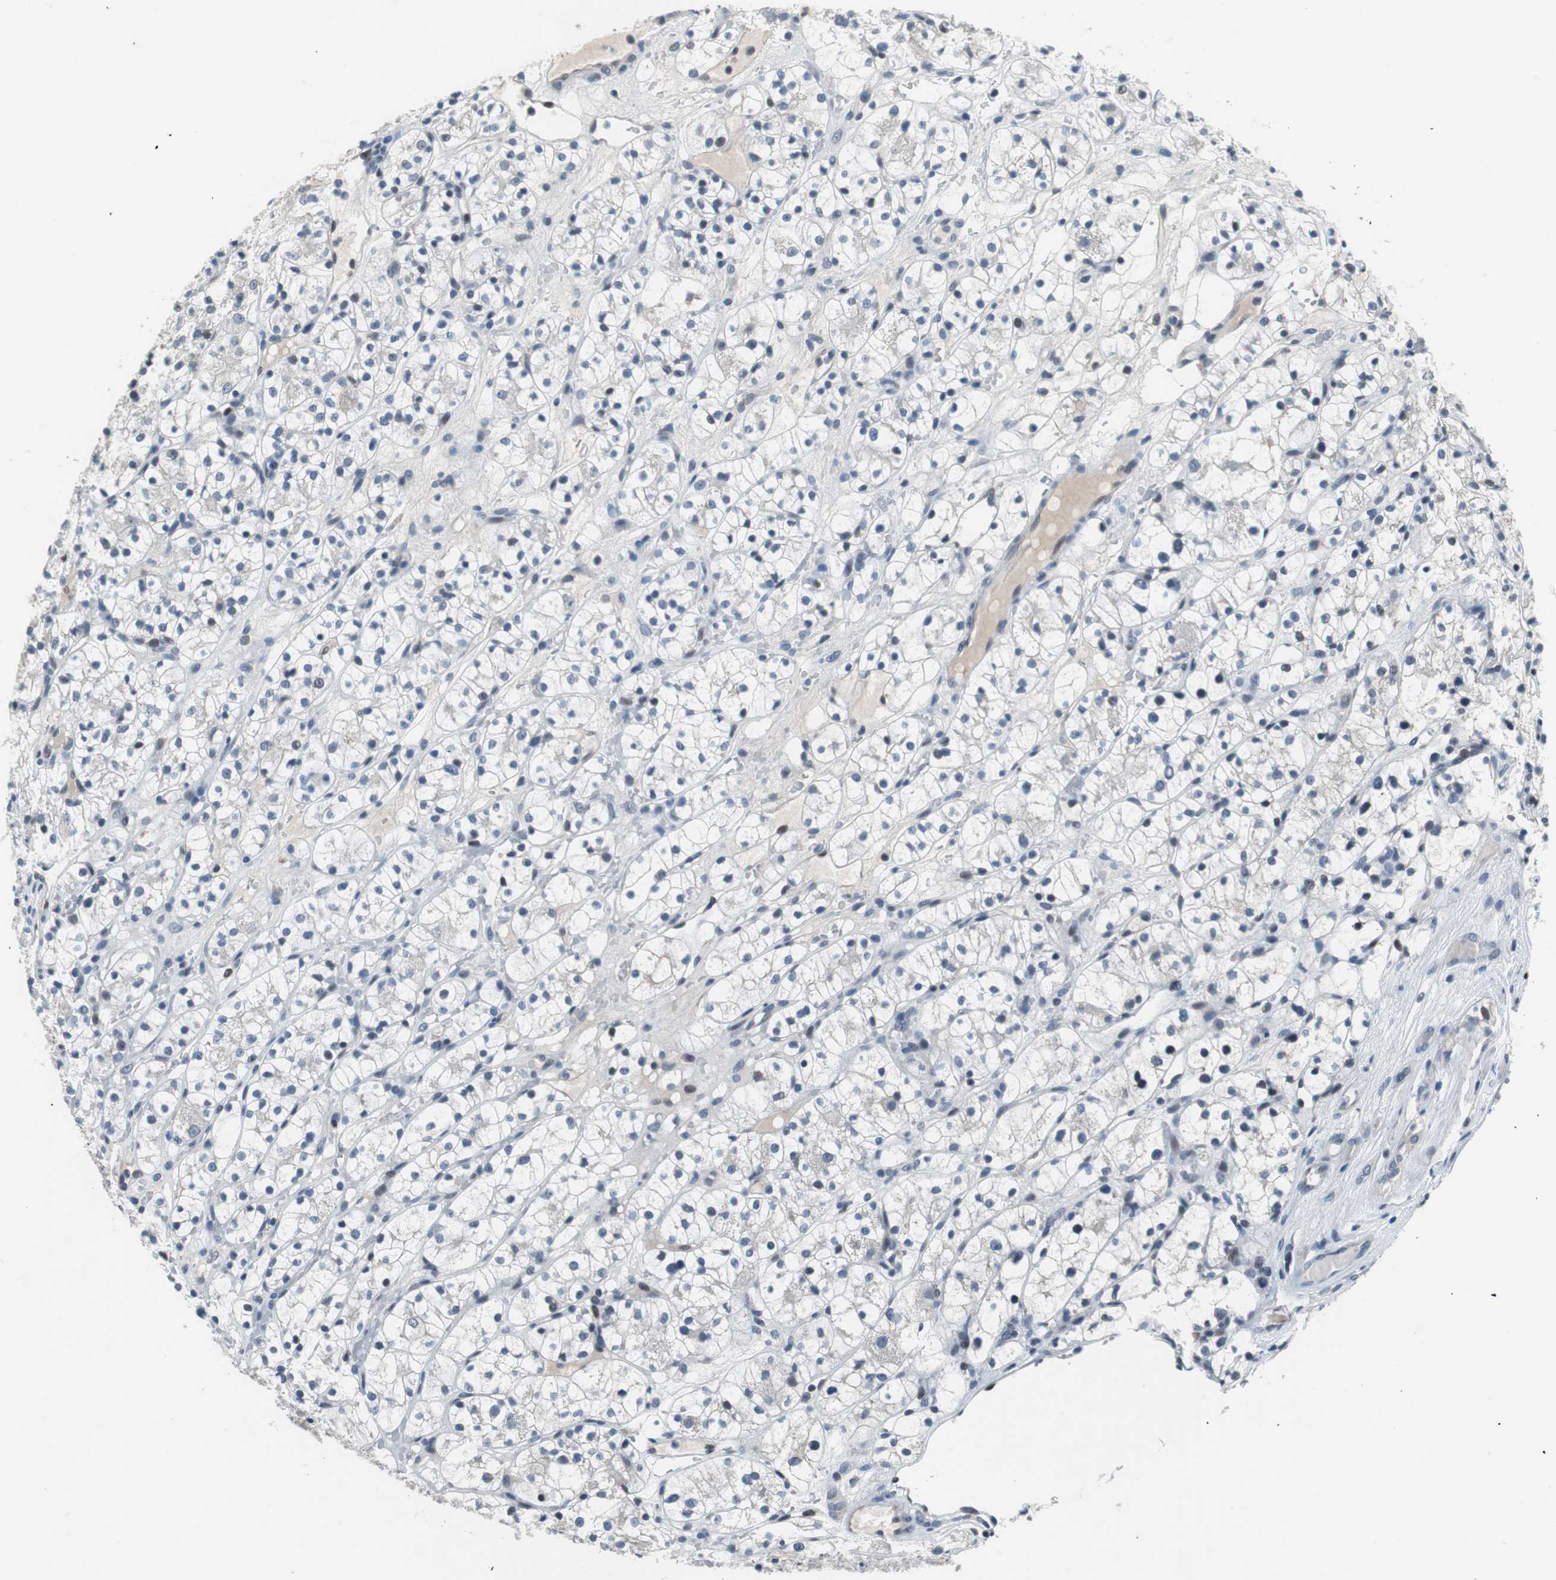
{"staining": {"intensity": "negative", "quantity": "none", "location": "none"}, "tissue": "renal cancer", "cell_type": "Tumor cells", "image_type": "cancer", "snomed": [{"axis": "morphology", "description": "Adenocarcinoma, NOS"}, {"axis": "topography", "description": "Kidney"}], "caption": "Tumor cells are negative for protein expression in human renal cancer (adenocarcinoma).", "gene": "TP63", "patient": {"sex": "female", "age": 60}}